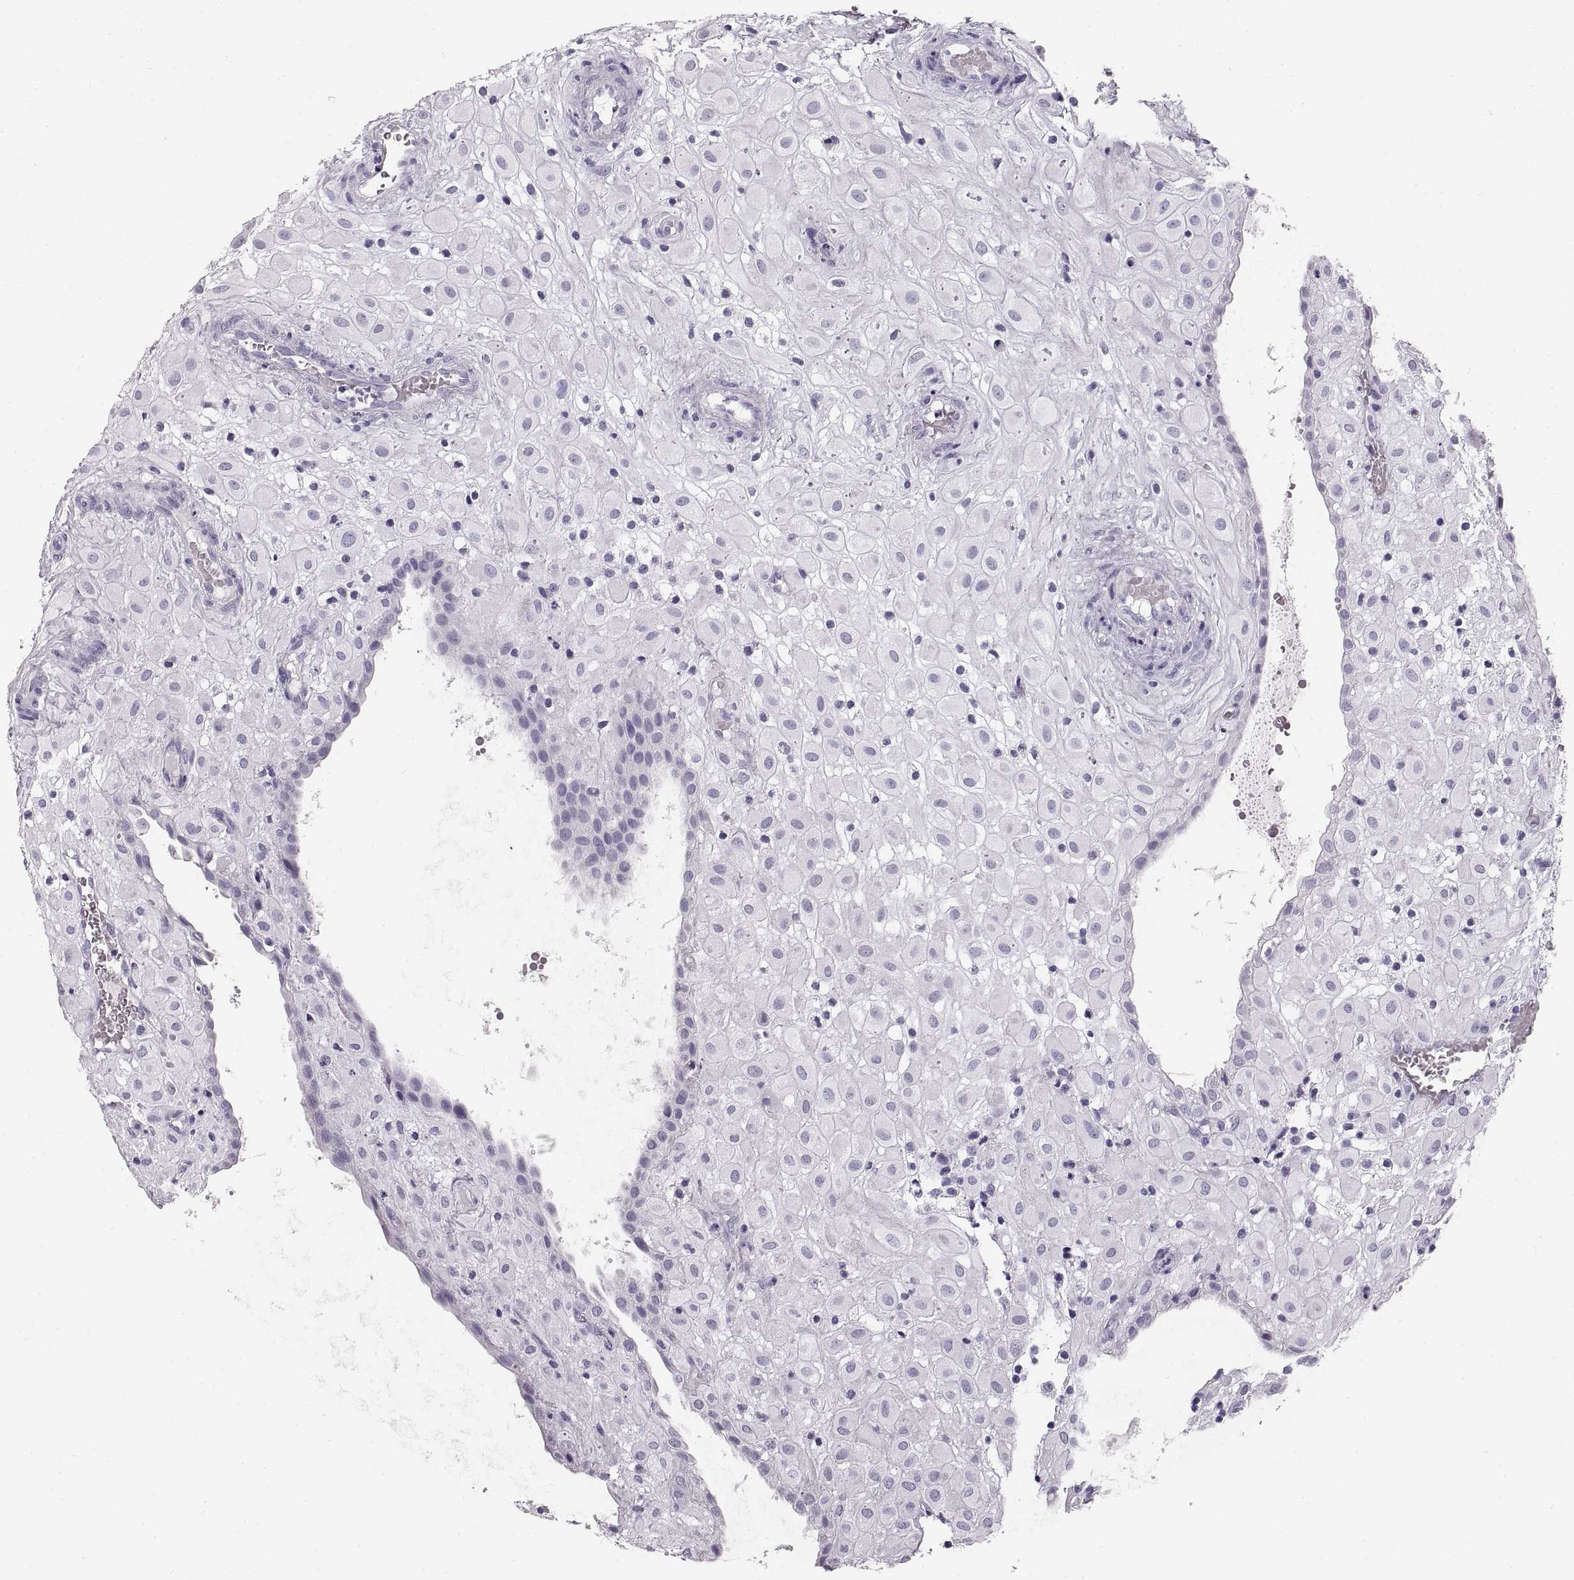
{"staining": {"intensity": "negative", "quantity": "none", "location": "none"}, "tissue": "placenta", "cell_type": "Decidual cells", "image_type": "normal", "snomed": [{"axis": "morphology", "description": "Normal tissue, NOS"}, {"axis": "topography", "description": "Placenta"}], "caption": "Immunohistochemical staining of benign placenta shows no significant expression in decidual cells.", "gene": "CRYAA", "patient": {"sex": "female", "age": 24}}